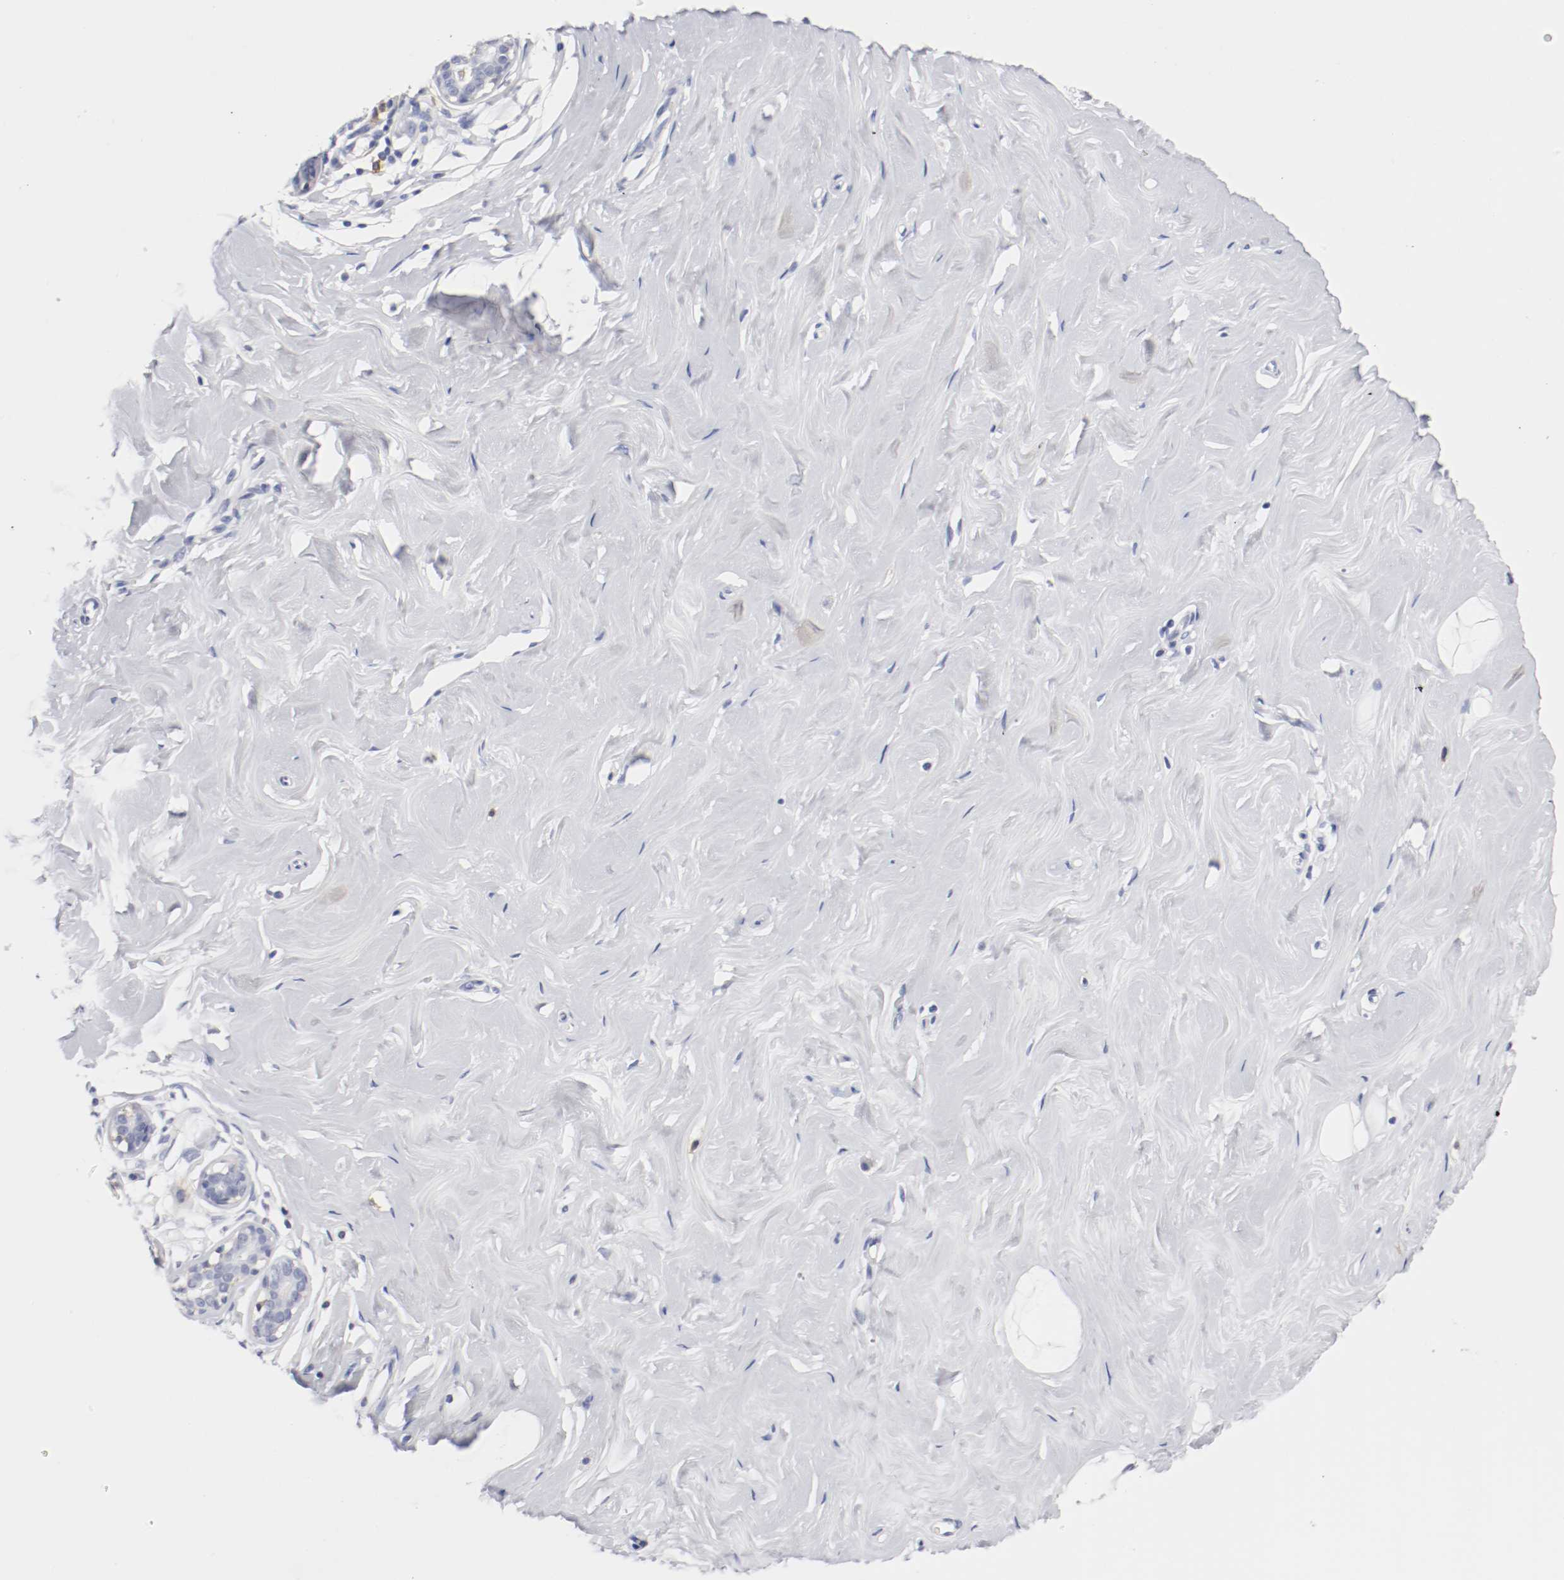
{"staining": {"intensity": "negative", "quantity": "none", "location": "none"}, "tissue": "breast", "cell_type": "Adipocytes", "image_type": "normal", "snomed": [{"axis": "morphology", "description": "Normal tissue, NOS"}, {"axis": "topography", "description": "Breast"}], "caption": "High power microscopy image of an immunohistochemistry histopathology image of benign breast, revealing no significant positivity in adipocytes.", "gene": "ITGAX", "patient": {"sex": "female", "age": 23}}